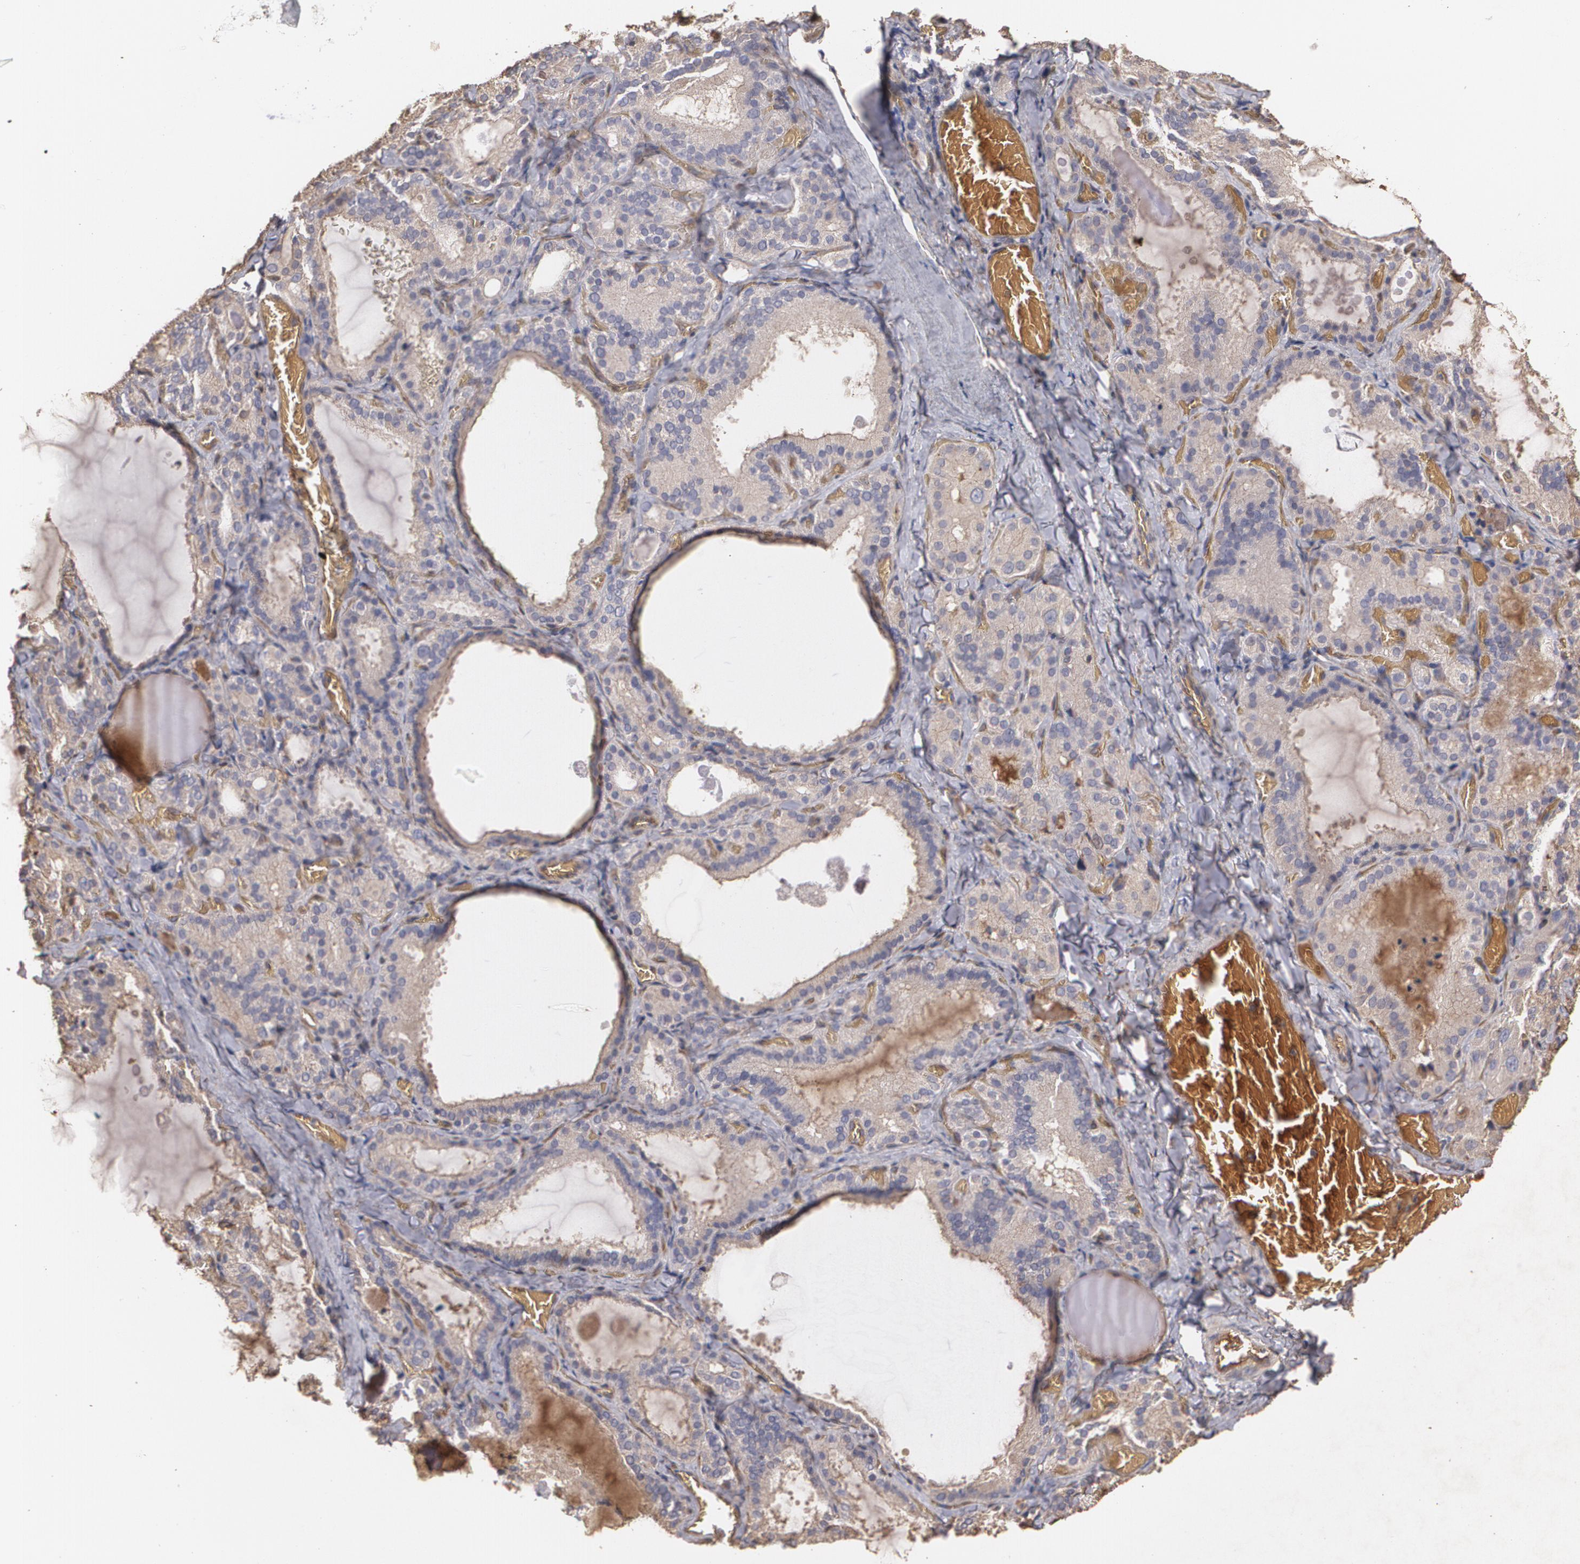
{"staining": {"intensity": "weak", "quantity": ">75%", "location": "cytoplasmic/membranous"}, "tissue": "thyroid gland", "cell_type": "Glandular cells", "image_type": "normal", "snomed": [{"axis": "morphology", "description": "Normal tissue, NOS"}, {"axis": "topography", "description": "Thyroid gland"}], "caption": "Immunohistochemistry (IHC) of normal human thyroid gland reveals low levels of weak cytoplasmic/membranous staining in approximately >75% of glandular cells.", "gene": "PON1", "patient": {"sex": "female", "age": 33}}